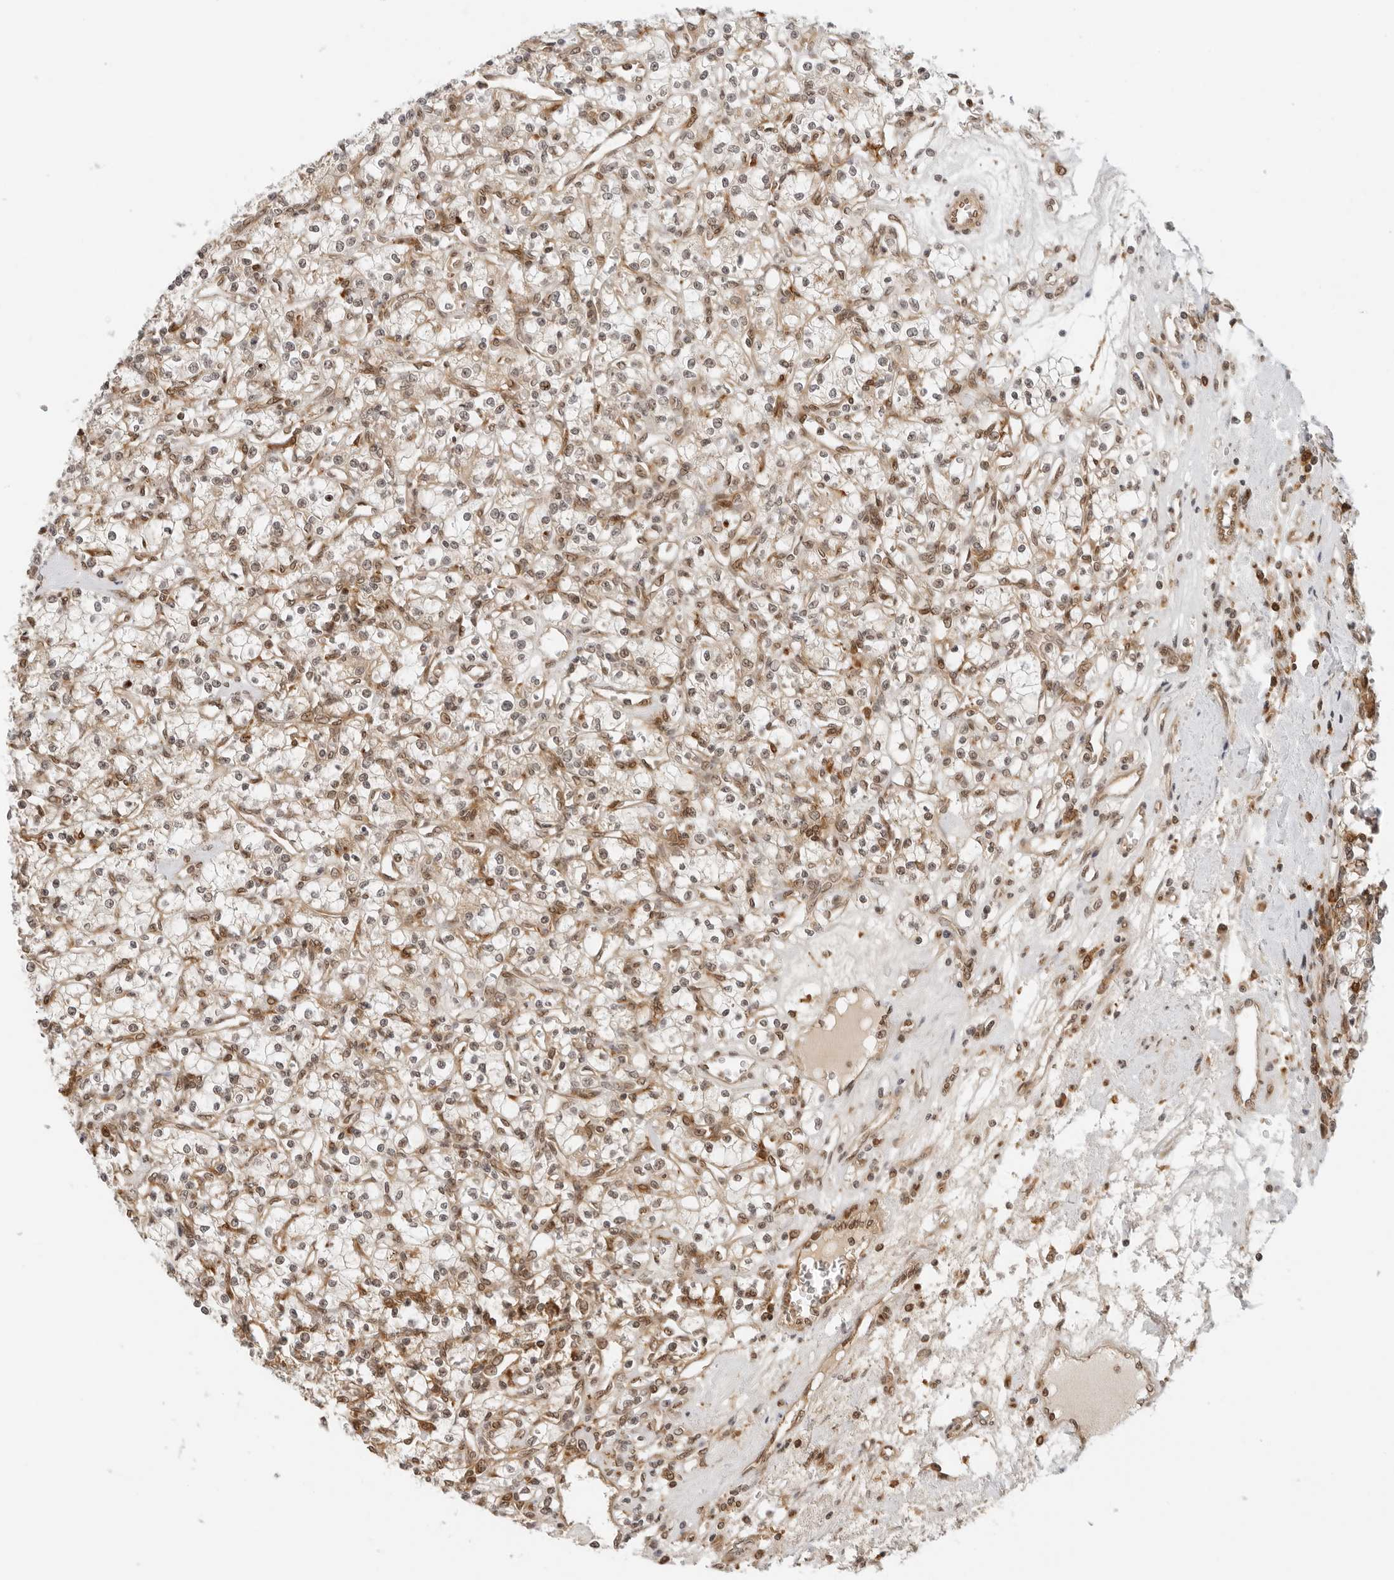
{"staining": {"intensity": "weak", "quantity": "25%-75%", "location": "cytoplasmic/membranous,nuclear"}, "tissue": "renal cancer", "cell_type": "Tumor cells", "image_type": "cancer", "snomed": [{"axis": "morphology", "description": "Adenocarcinoma, NOS"}, {"axis": "topography", "description": "Kidney"}], "caption": "This is a micrograph of IHC staining of renal adenocarcinoma, which shows weak positivity in the cytoplasmic/membranous and nuclear of tumor cells.", "gene": "RC3H1", "patient": {"sex": "female", "age": 59}}